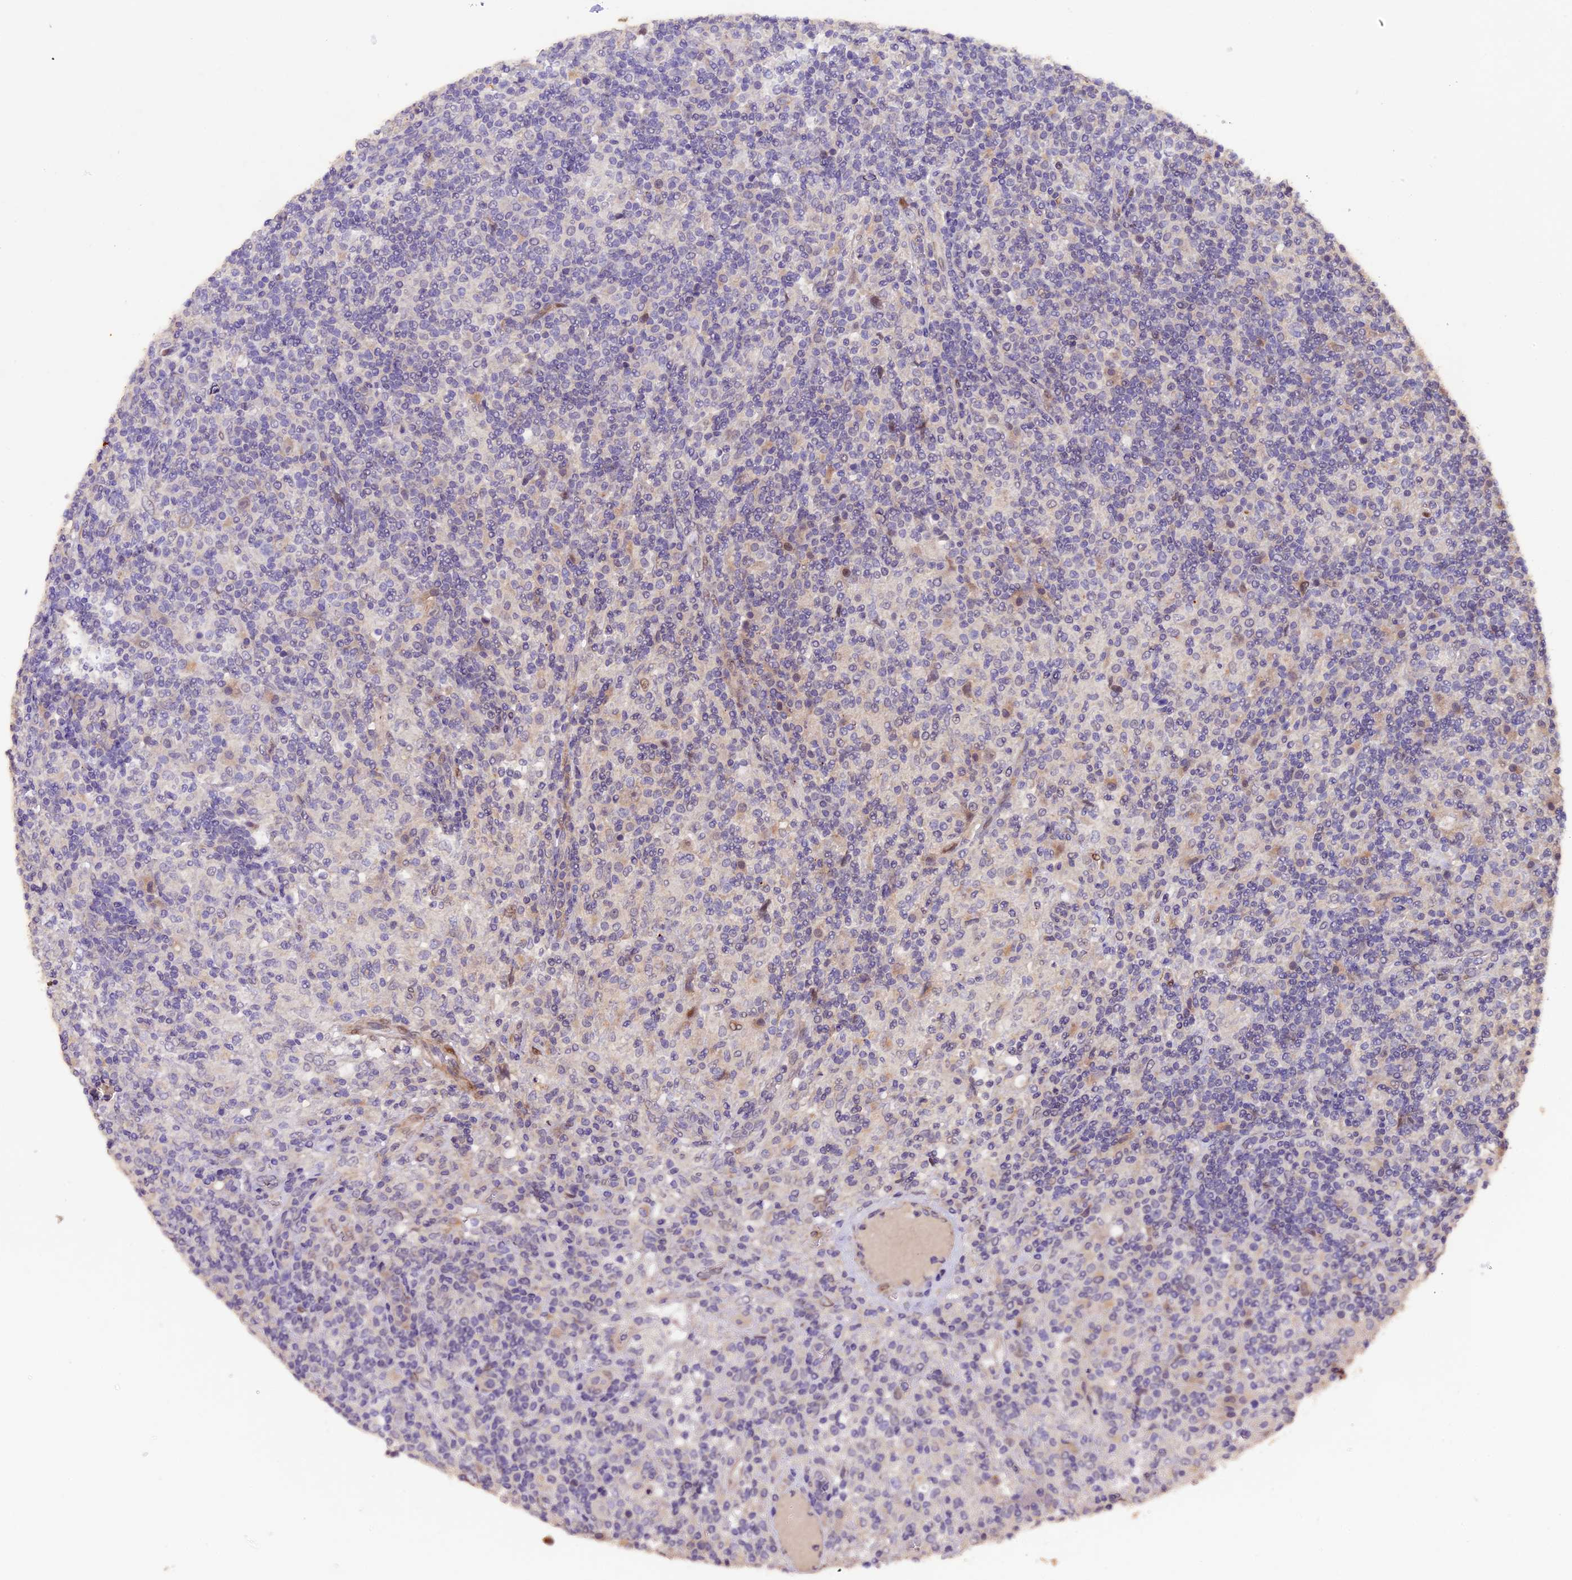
{"staining": {"intensity": "negative", "quantity": "none", "location": "none"}, "tissue": "lymphoma", "cell_type": "Tumor cells", "image_type": "cancer", "snomed": [{"axis": "morphology", "description": "Hodgkin's disease, NOS"}, {"axis": "topography", "description": "Lymph node"}], "caption": "The immunohistochemistry (IHC) histopathology image has no significant staining in tumor cells of Hodgkin's disease tissue. (IHC, brightfield microscopy, high magnification).", "gene": "NCK2", "patient": {"sex": "male", "age": 70}}